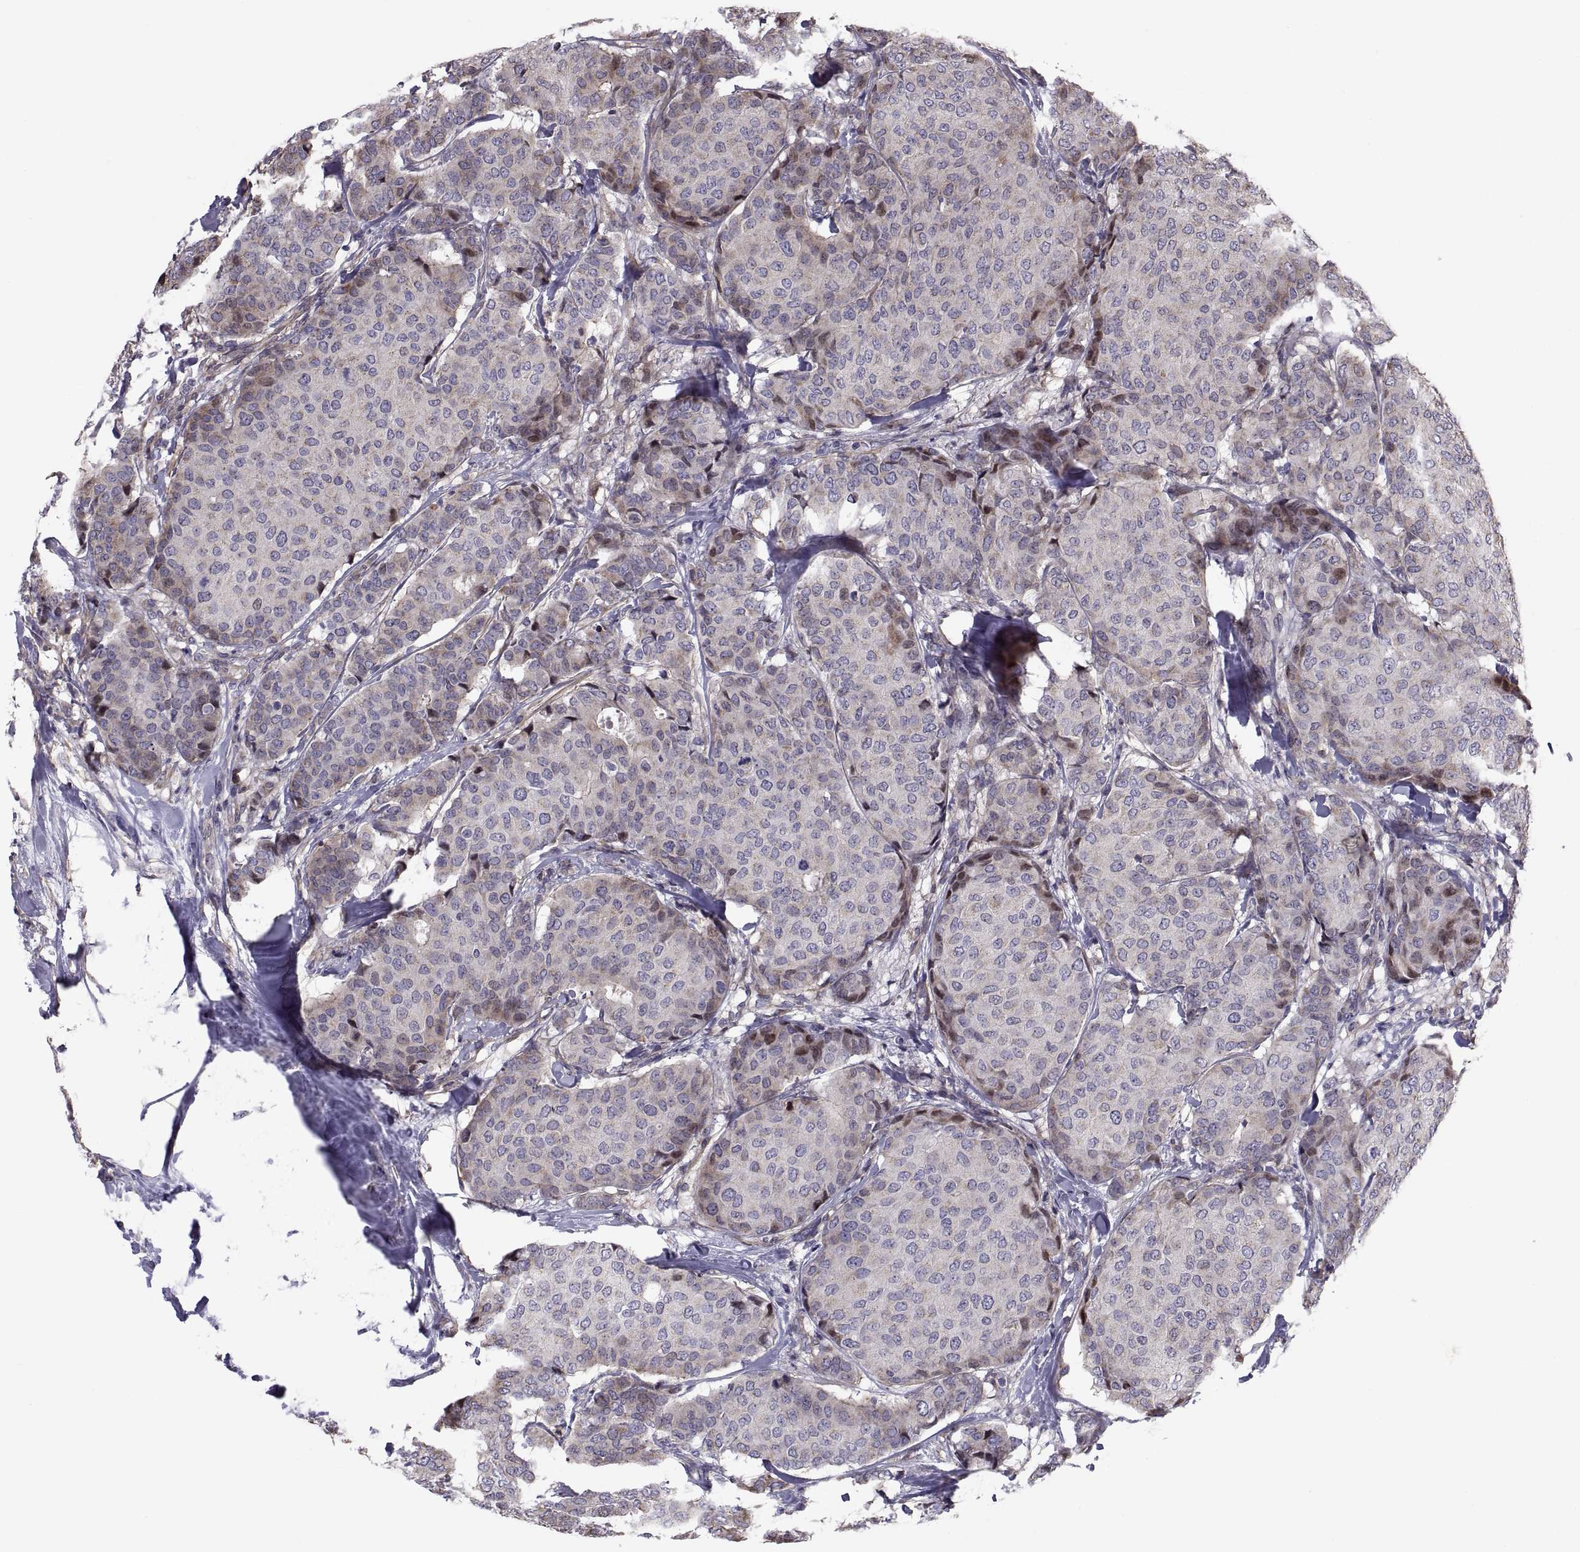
{"staining": {"intensity": "moderate", "quantity": "<25%", "location": "cytoplasmic/membranous"}, "tissue": "breast cancer", "cell_type": "Tumor cells", "image_type": "cancer", "snomed": [{"axis": "morphology", "description": "Duct carcinoma"}, {"axis": "topography", "description": "Breast"}], "caption": "Human invasive ductal carcinoma (breast) stained for a protein (brown) demonstrates moderate cytoplasmic/membranous positive positivity in about <25% of tumor cells.", "gene": "ANO1", "patient": {"sex": "female", "age": 75}}